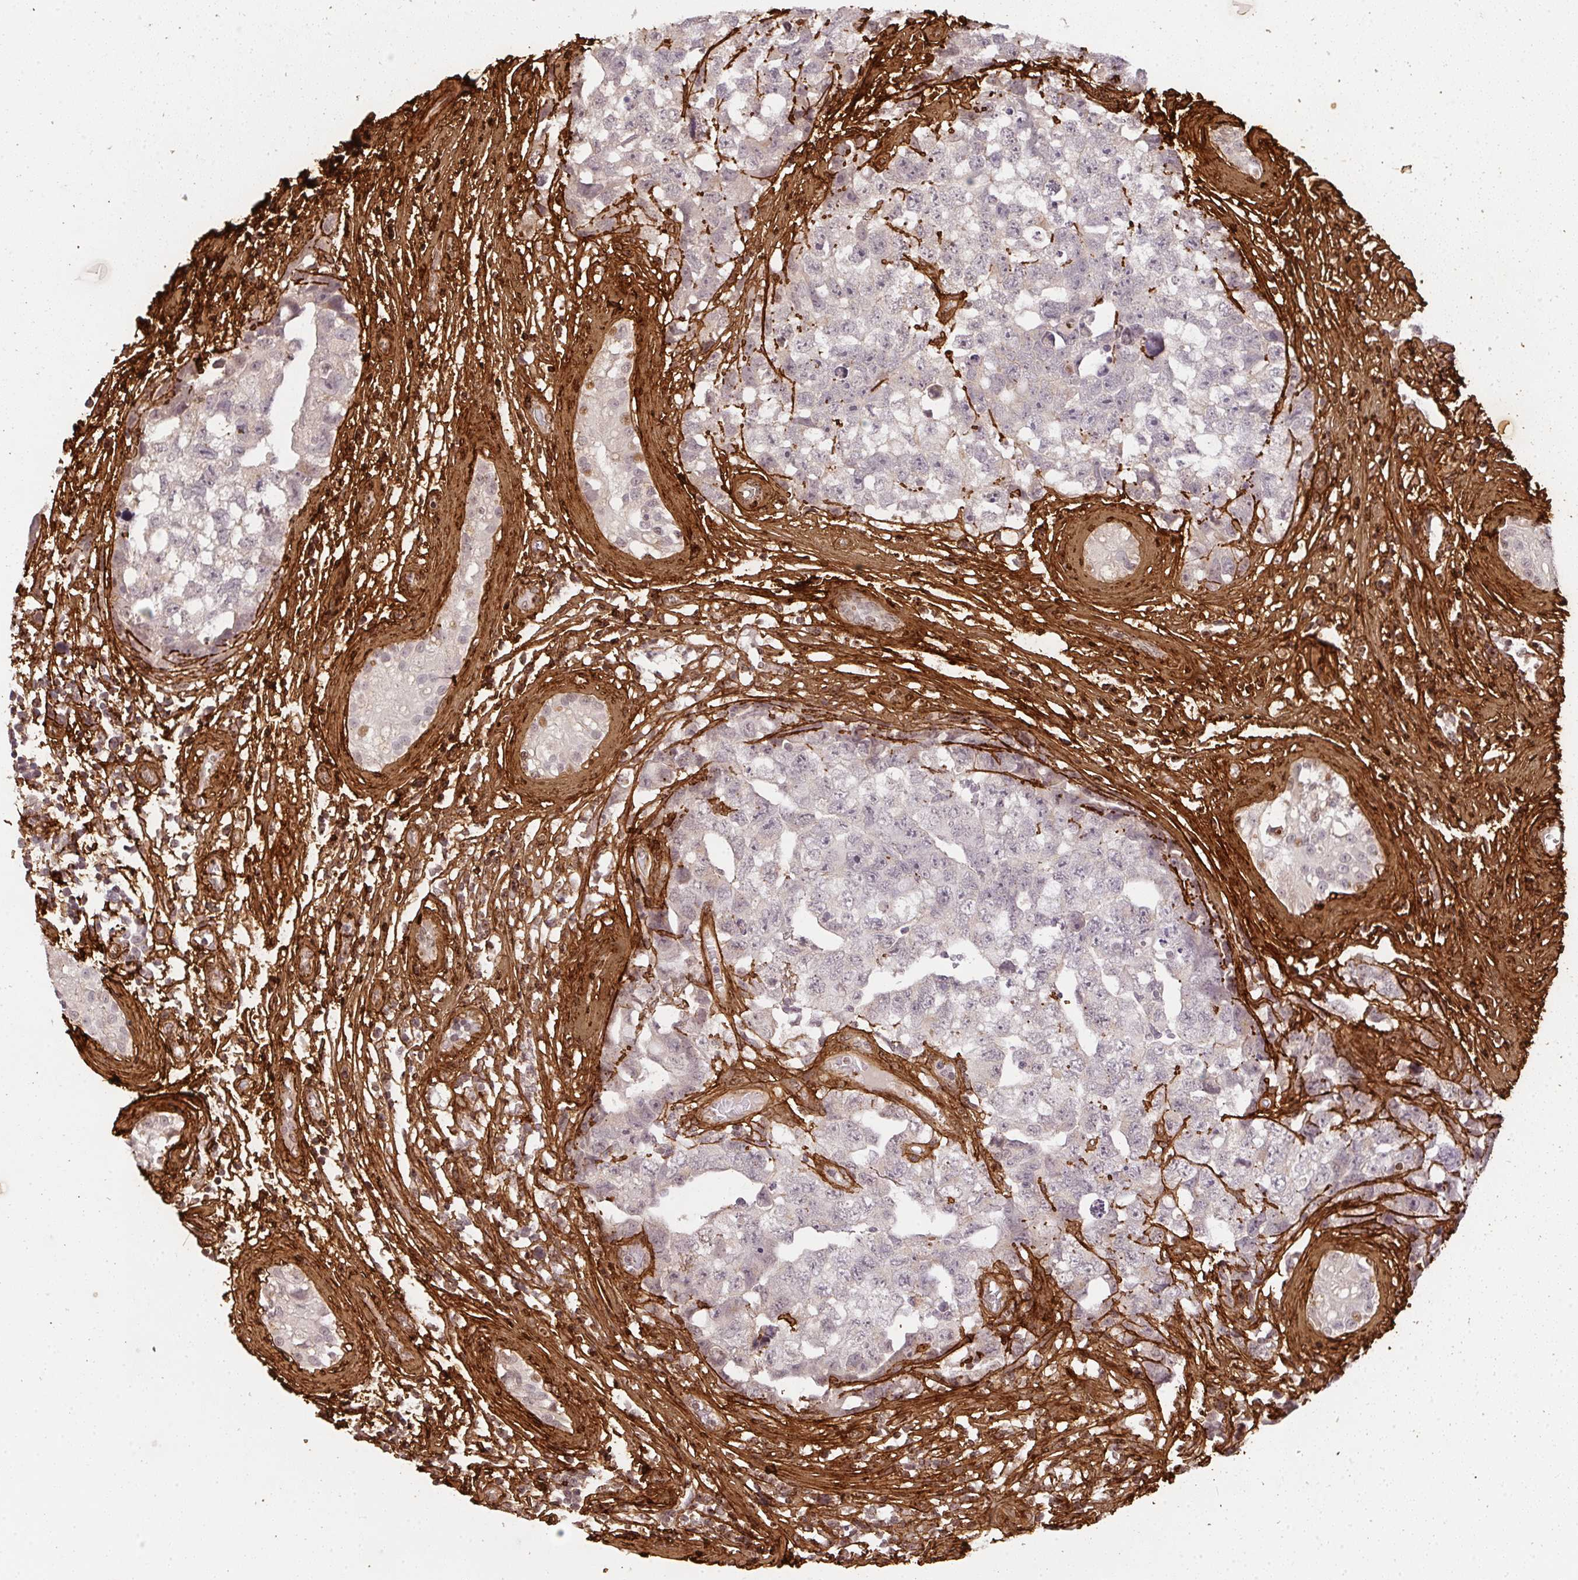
{"staining": {"intensity": "negative", "quantity": "none", "location": "none"}, "tissue": "testis cancer", "cell_type": "Tumor cells", "image_type": "cancer", "snomed": [{"axis": "morphology", "description": "Carcinoma, Embryonal, NOS"}, {"axis": "topography", "description": "Testis"}], "caption": "This photomicrograph is of testis embryonal carcinoma stained with IHC to label a protein in brown with the nuclei are counter-stained blue. There is no staining in tumor cells.", "gene": "COL3A1", "patient": {"sex": "male", "age": 22}}